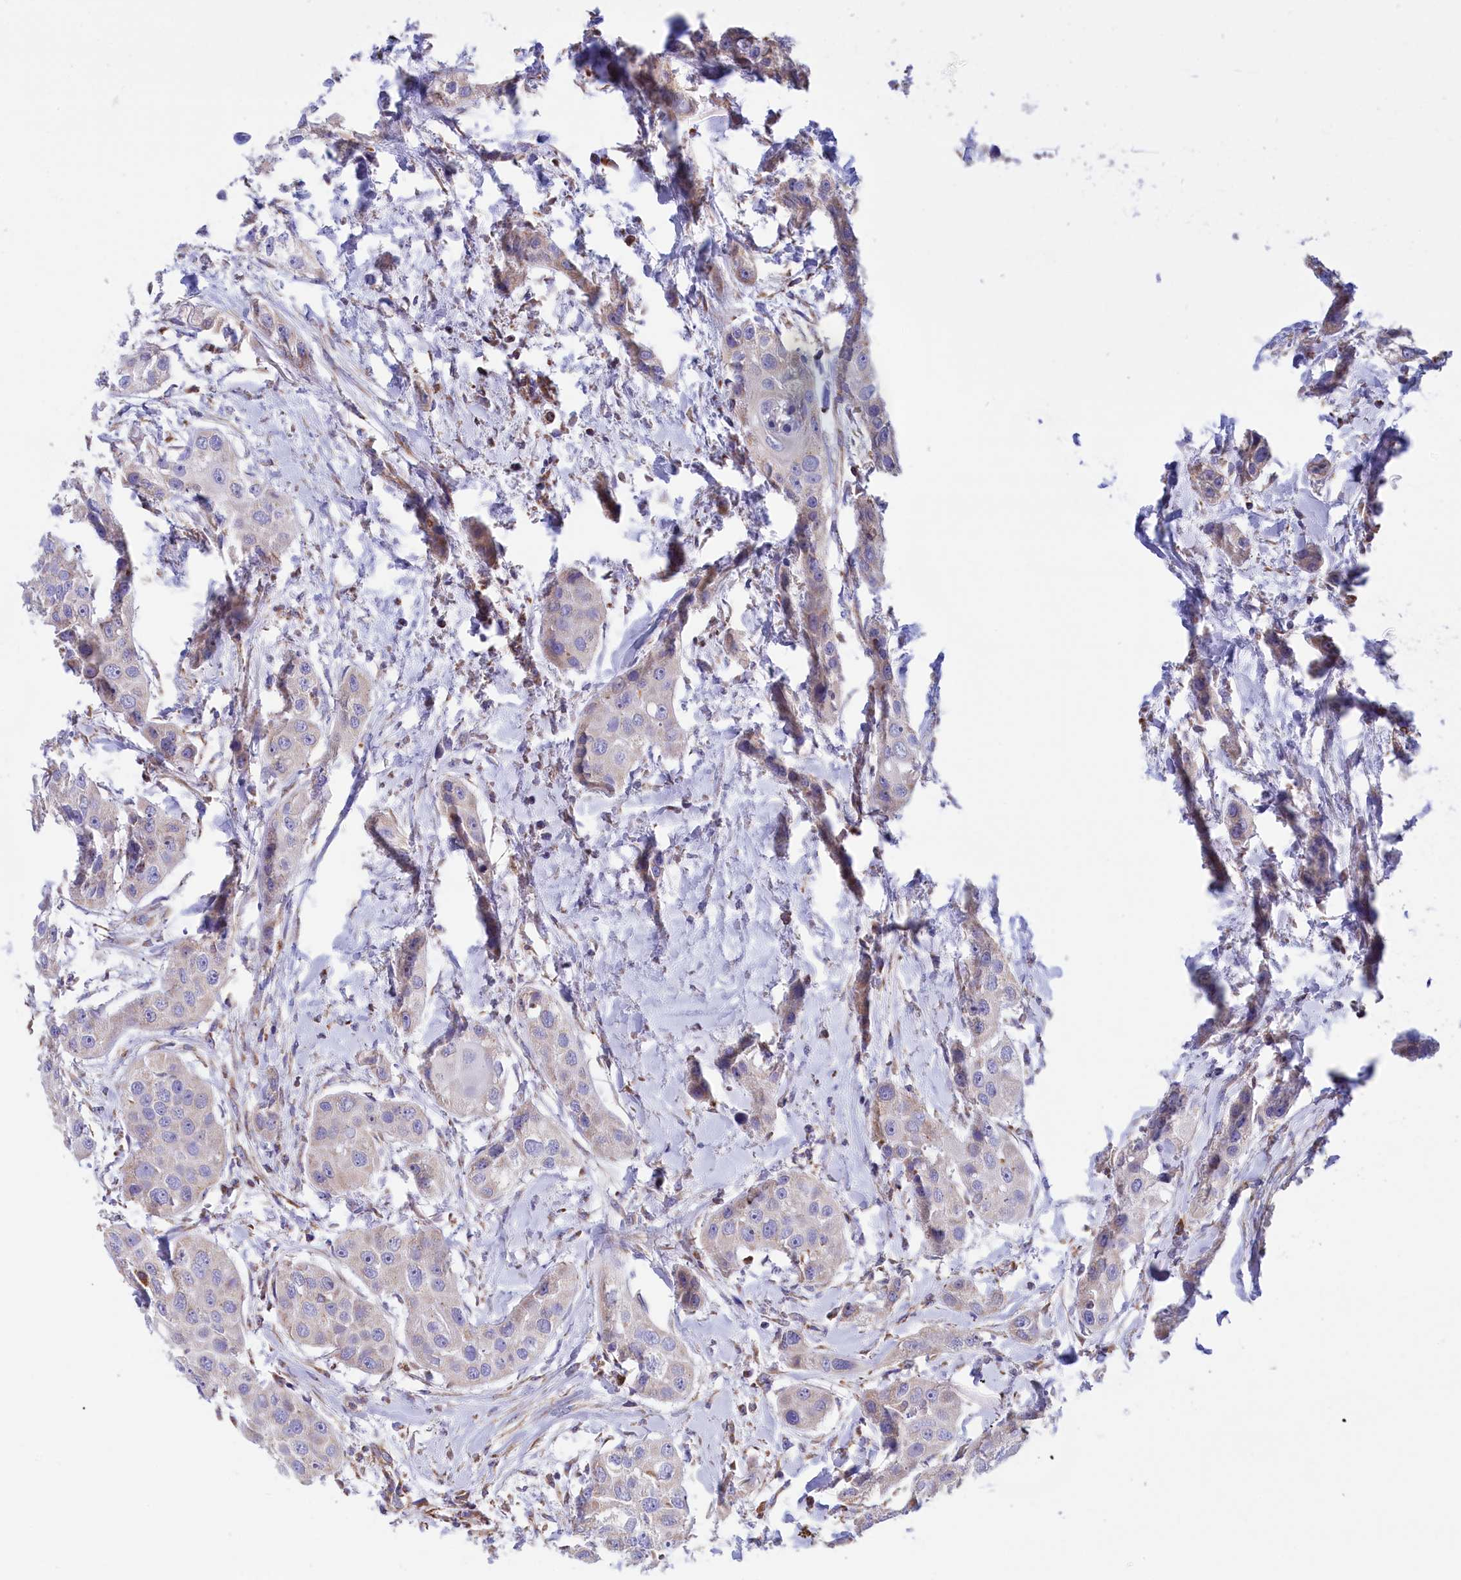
{"staining": {"intensity": "negative", "quantity": "none", "location": "none"}, "tissue": "head and neck cancer", "cell_type": "Tumor cells", "image_type": "cancer", "snomed": [{"axis": "morphology", "description": "Normal tissue, NOS"}, {"axis": "morphology", "description": "Squamous cell carcinoma, NOS"}, {"axis": "topography", "description": "Skeletal muscle"}, {"axis": "topography", "description": "Head-Neck"}], "caption": "The micrograph shows no significant staining in tumor cells of head and neck squamous cell carcinoma.", "gene": "GATB", "patient": {"sex": "male", "age": 51}}